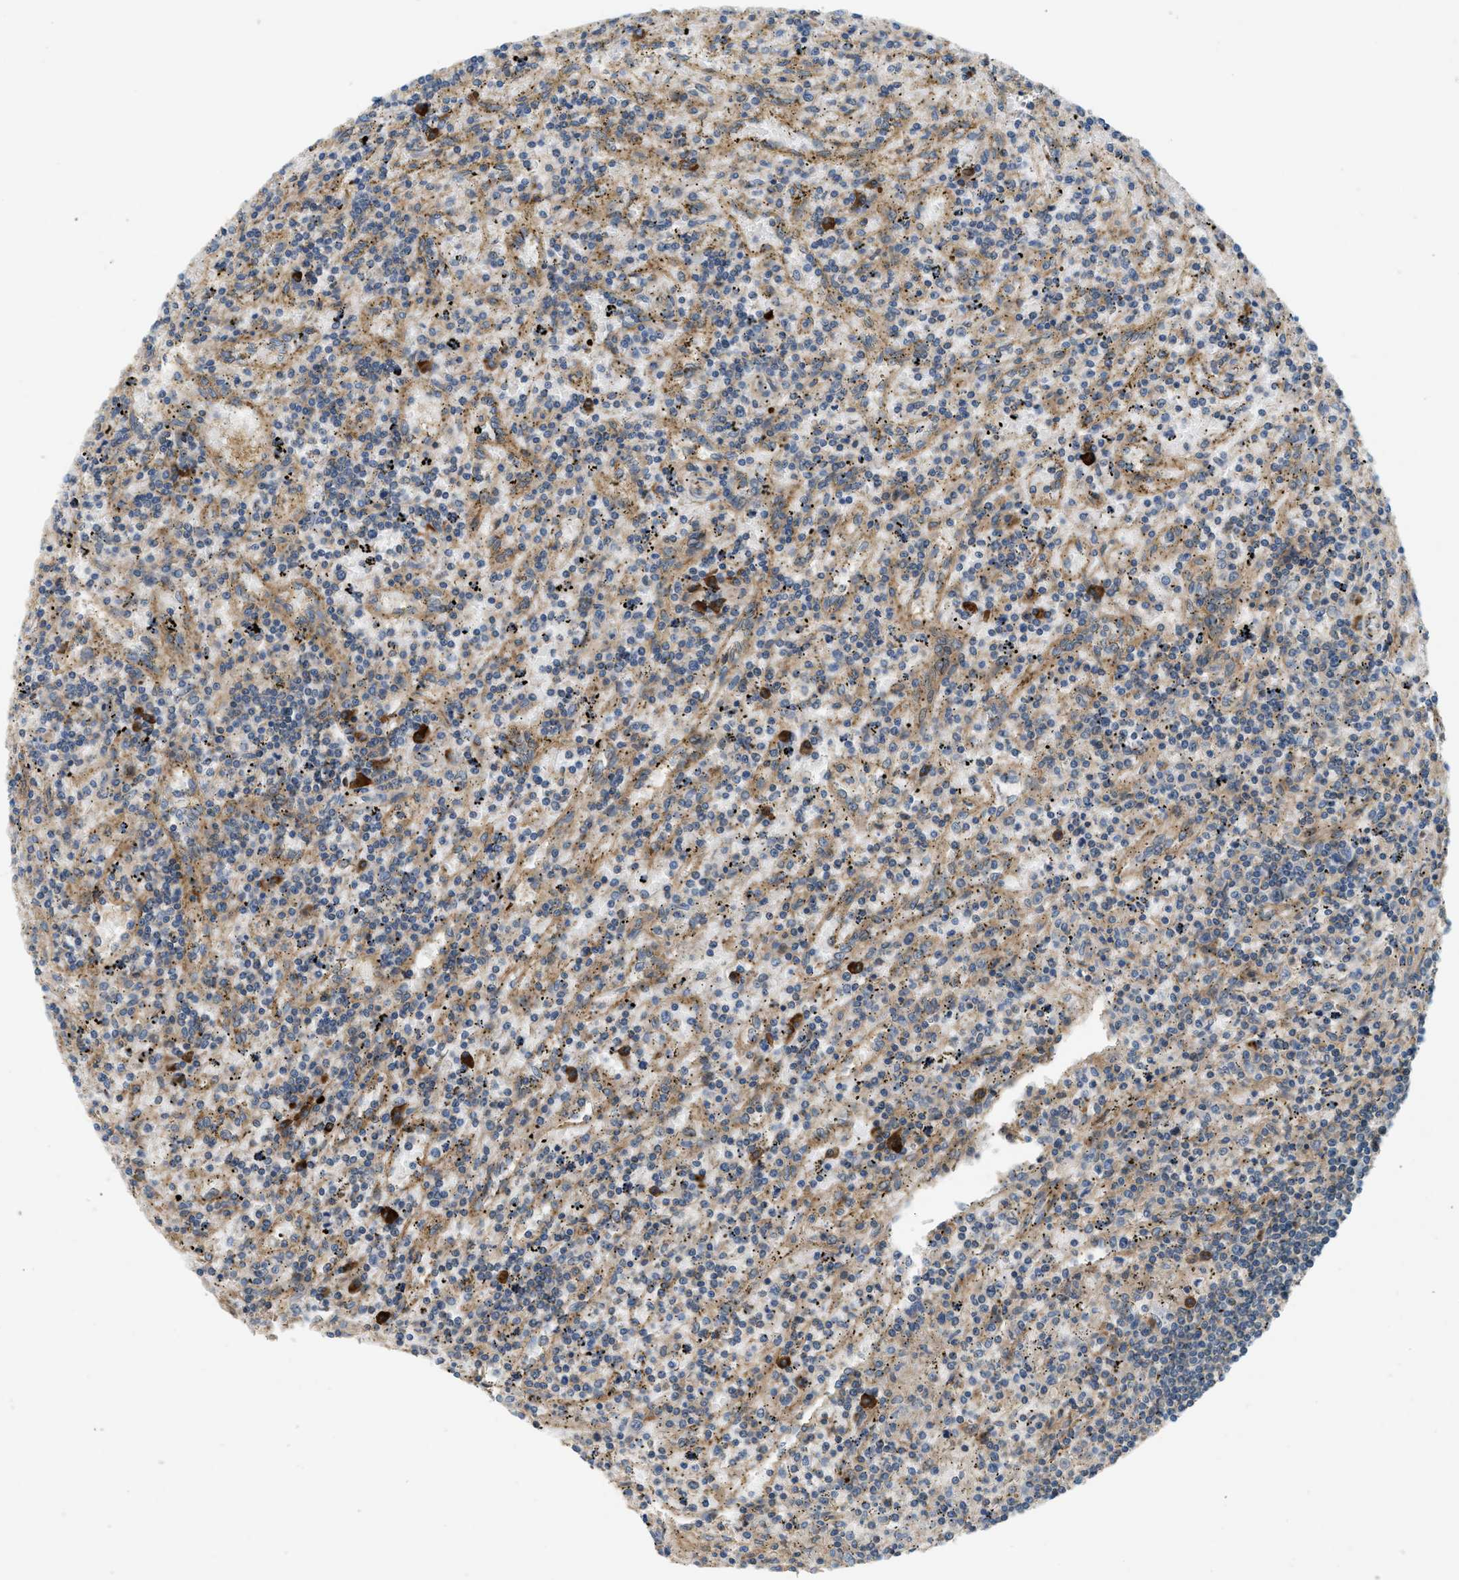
{"staining": {"intensity": "negative", "quantity": "none", "location": "none"}, "tissue": "lymphoma", "cell_type": "Tumor cells", "image_type": "cancer", "snomed": [{"axis": "morphology", "description": "Malignant lymphoma, non-Hodgkin's type, Low grade"}, {"axis": "topography", "description": "Spleen"}], "caption": "Lymphoma stained for a protein using immunohistochemistry (IHC) exhibits no expression tumor cells.", "gene": "BTN3A2", "patient": {"sex": "male", "age": 76}}